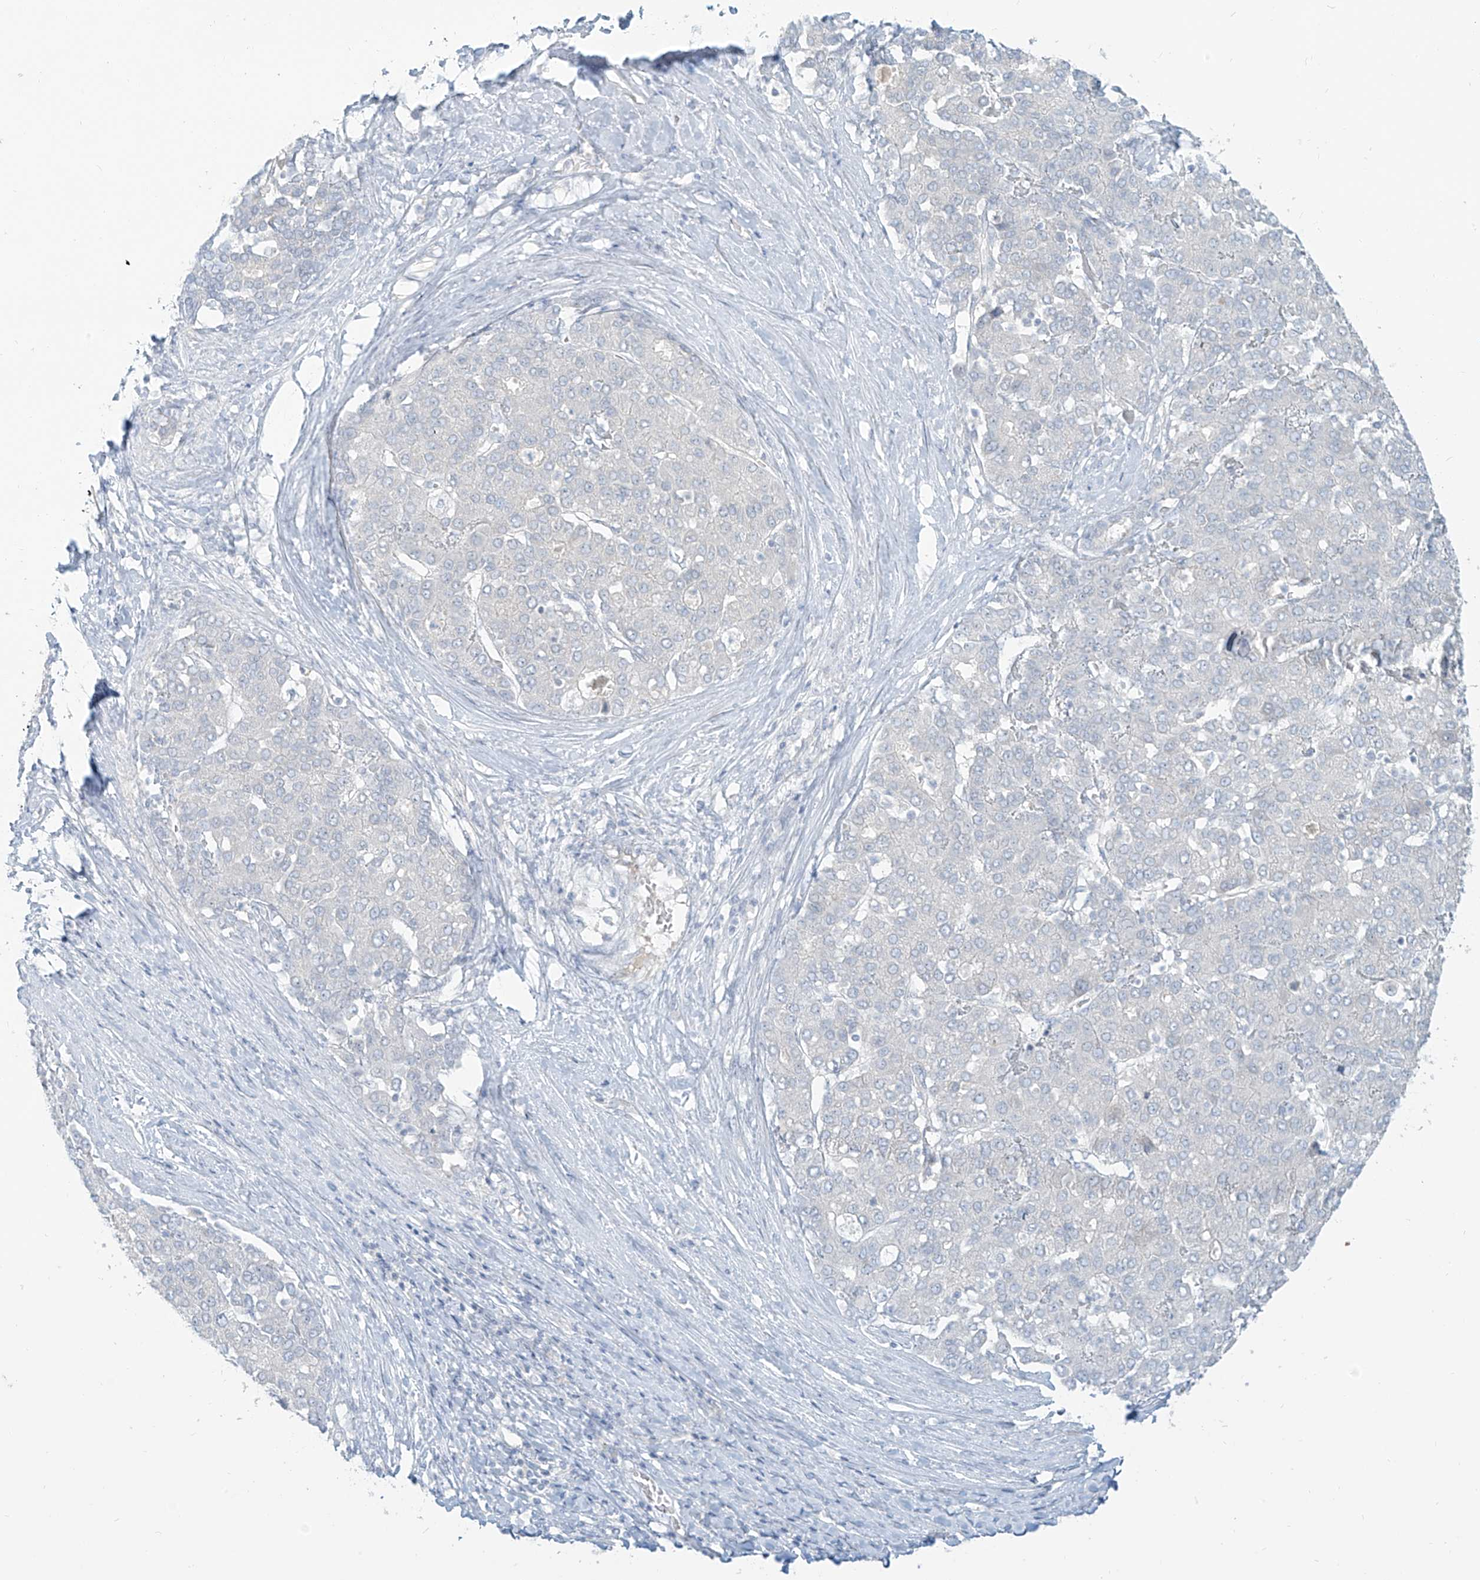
{"staining": {"intensity": "negative", "quantity": "none", "location": "none"}, "tissue": "liver cancer", "cell_type": "Tumor cells", "image_type": "cancer", "snomed": [{"axis": "morphology", "description": "Carcinoma, Hepatocellular, NOS"}, {"axis": "topography", "description": "Liver"}], "caption": "Liver cancer was stained to show a protein in brown. There is no significant positivity in tumor cells.", "gene": "C2orf42", "patient": {"sex": "male", "age": 65}}